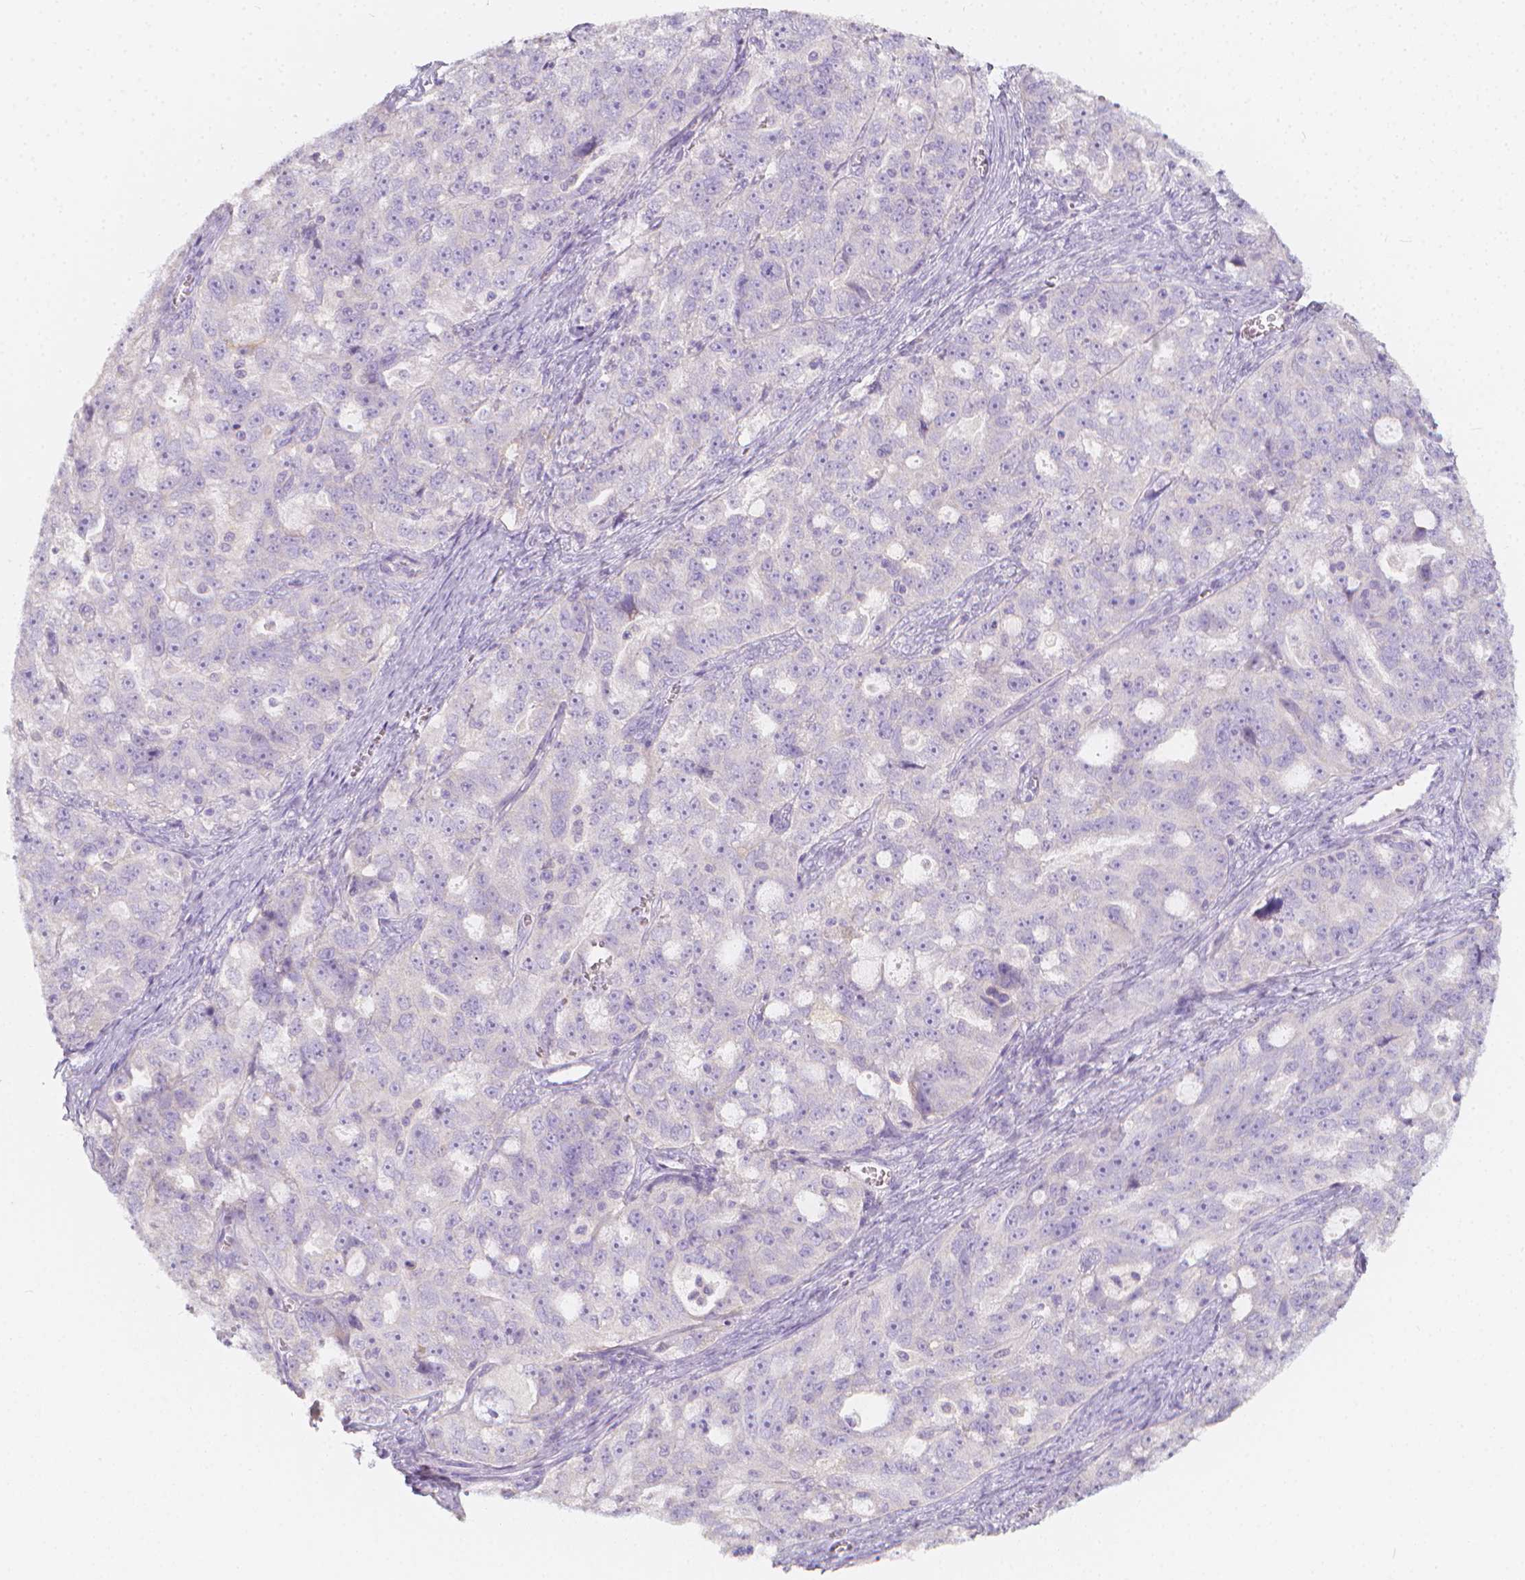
{"staining": {"intensity": "negative", "quantity": "none", "location": "none"}, "tissue": "ovarian cancer", "cell_type": "Tumor cells", "image_type": "cancer", "snomed": [{"axis": "morphology", "description": "Cystadenocarcinoma, serous, NOS"}, {"axis": "topography", "description": "Ovary"}], "caption": "High magnification brightfield microscopy of ovarian cancer (serous cystadenocarcinoma) stained with DAB (brown) and counterstained with hematoxylin (blue): tumor cells show no significant positivity.", "gene": "RBFOX1", "patient": {"sex": "female", "age": 51}}